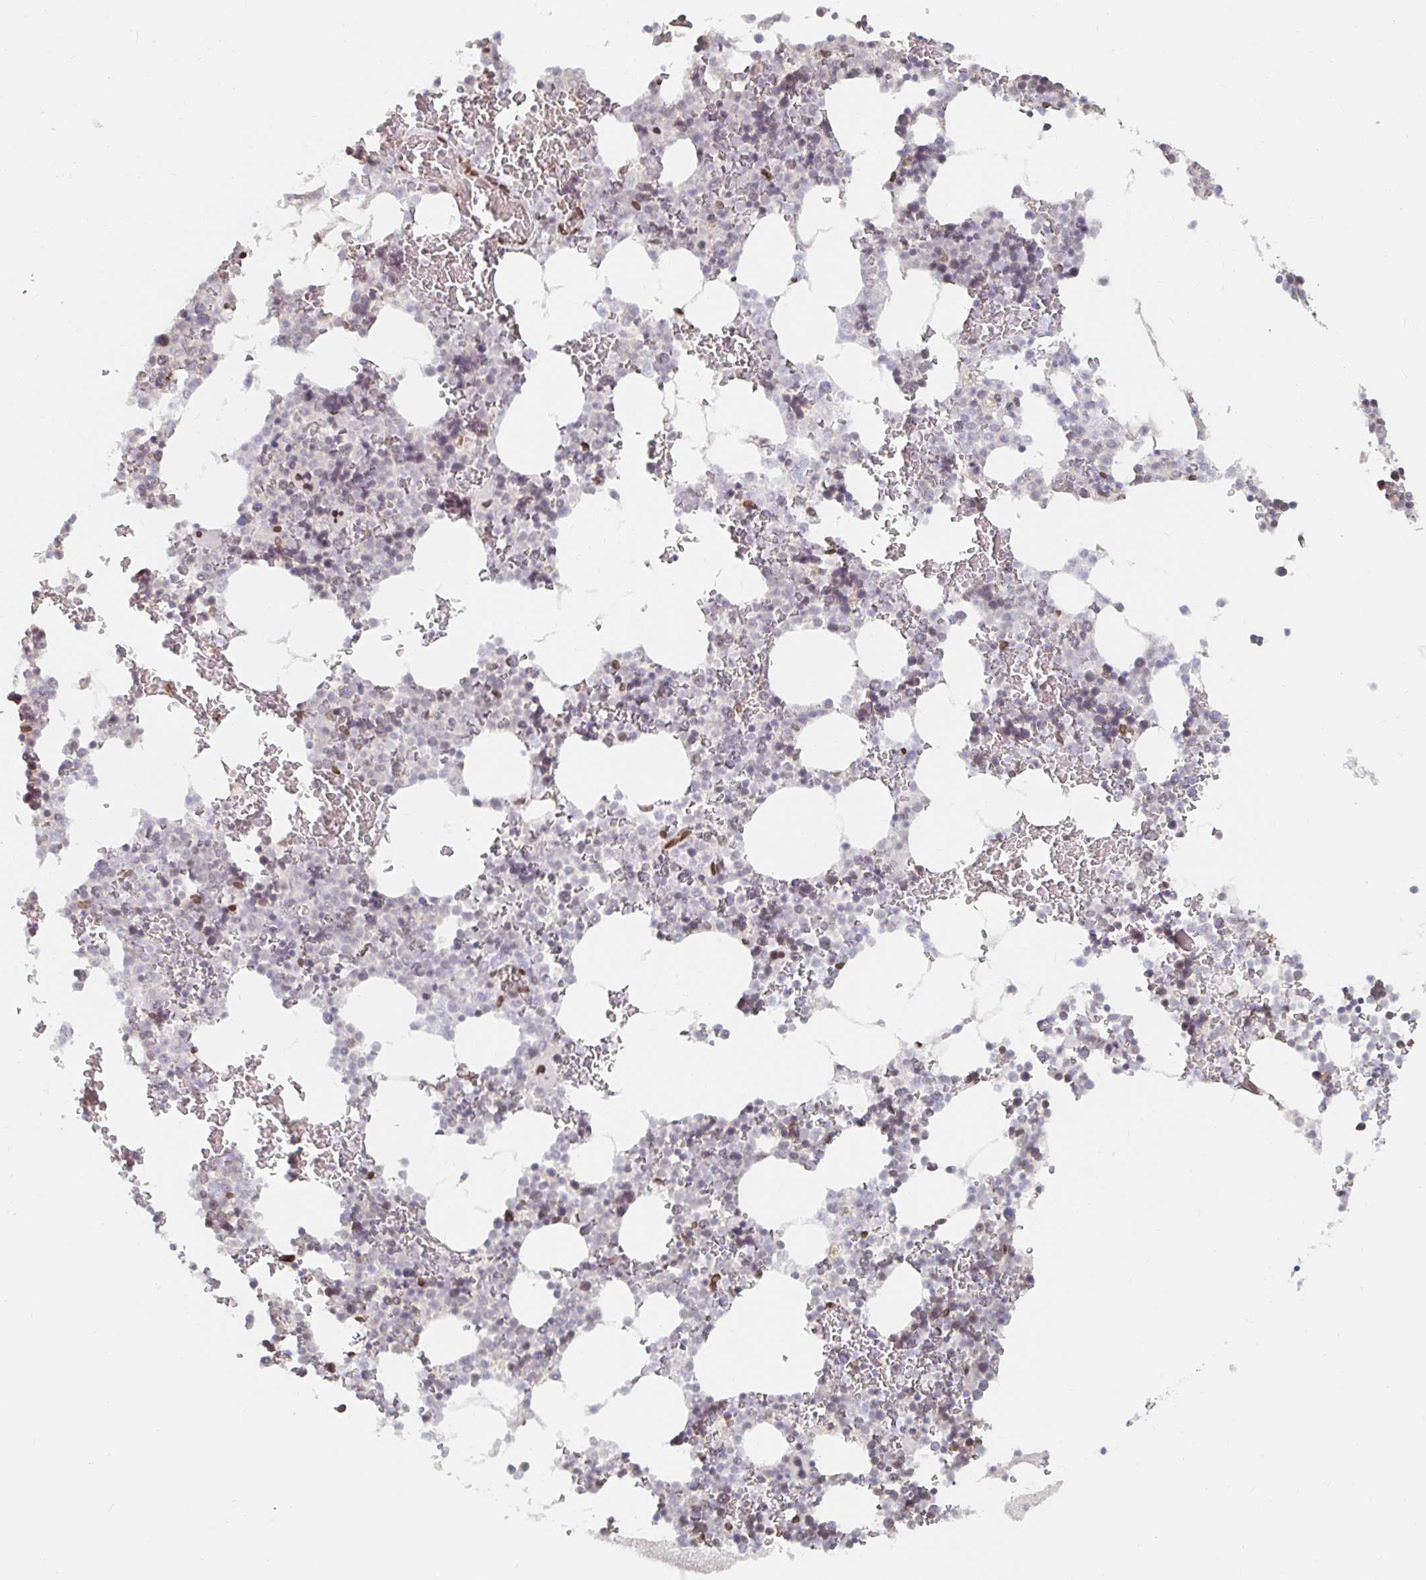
{"staining": {"intensity": "weak", "quantity": "<25%", "location": "nuclear"}, "tissue": "bone marrow", "cell_type": "Hematopoietic cells", "image_type": "normal", "snomed": [{"axis": "morphology", "description": "Normal tissue, NOS"}, {"axis": "topography", "description": "Bone marrow"}], "caption": "This photomicrograph is of unremarkable bone marrow stained with IHC to label a protein in brown with the nuclei are counter-stained blue. There is no staining in hematopoietic cells. Brightfield microscopy of immunohistochemistry (IHC) stained with DAB (brown) and hematoxylin (blue), captured at high magnification.", "gene": "CHD2", "patient": {"sex": "female", "age": 42}}